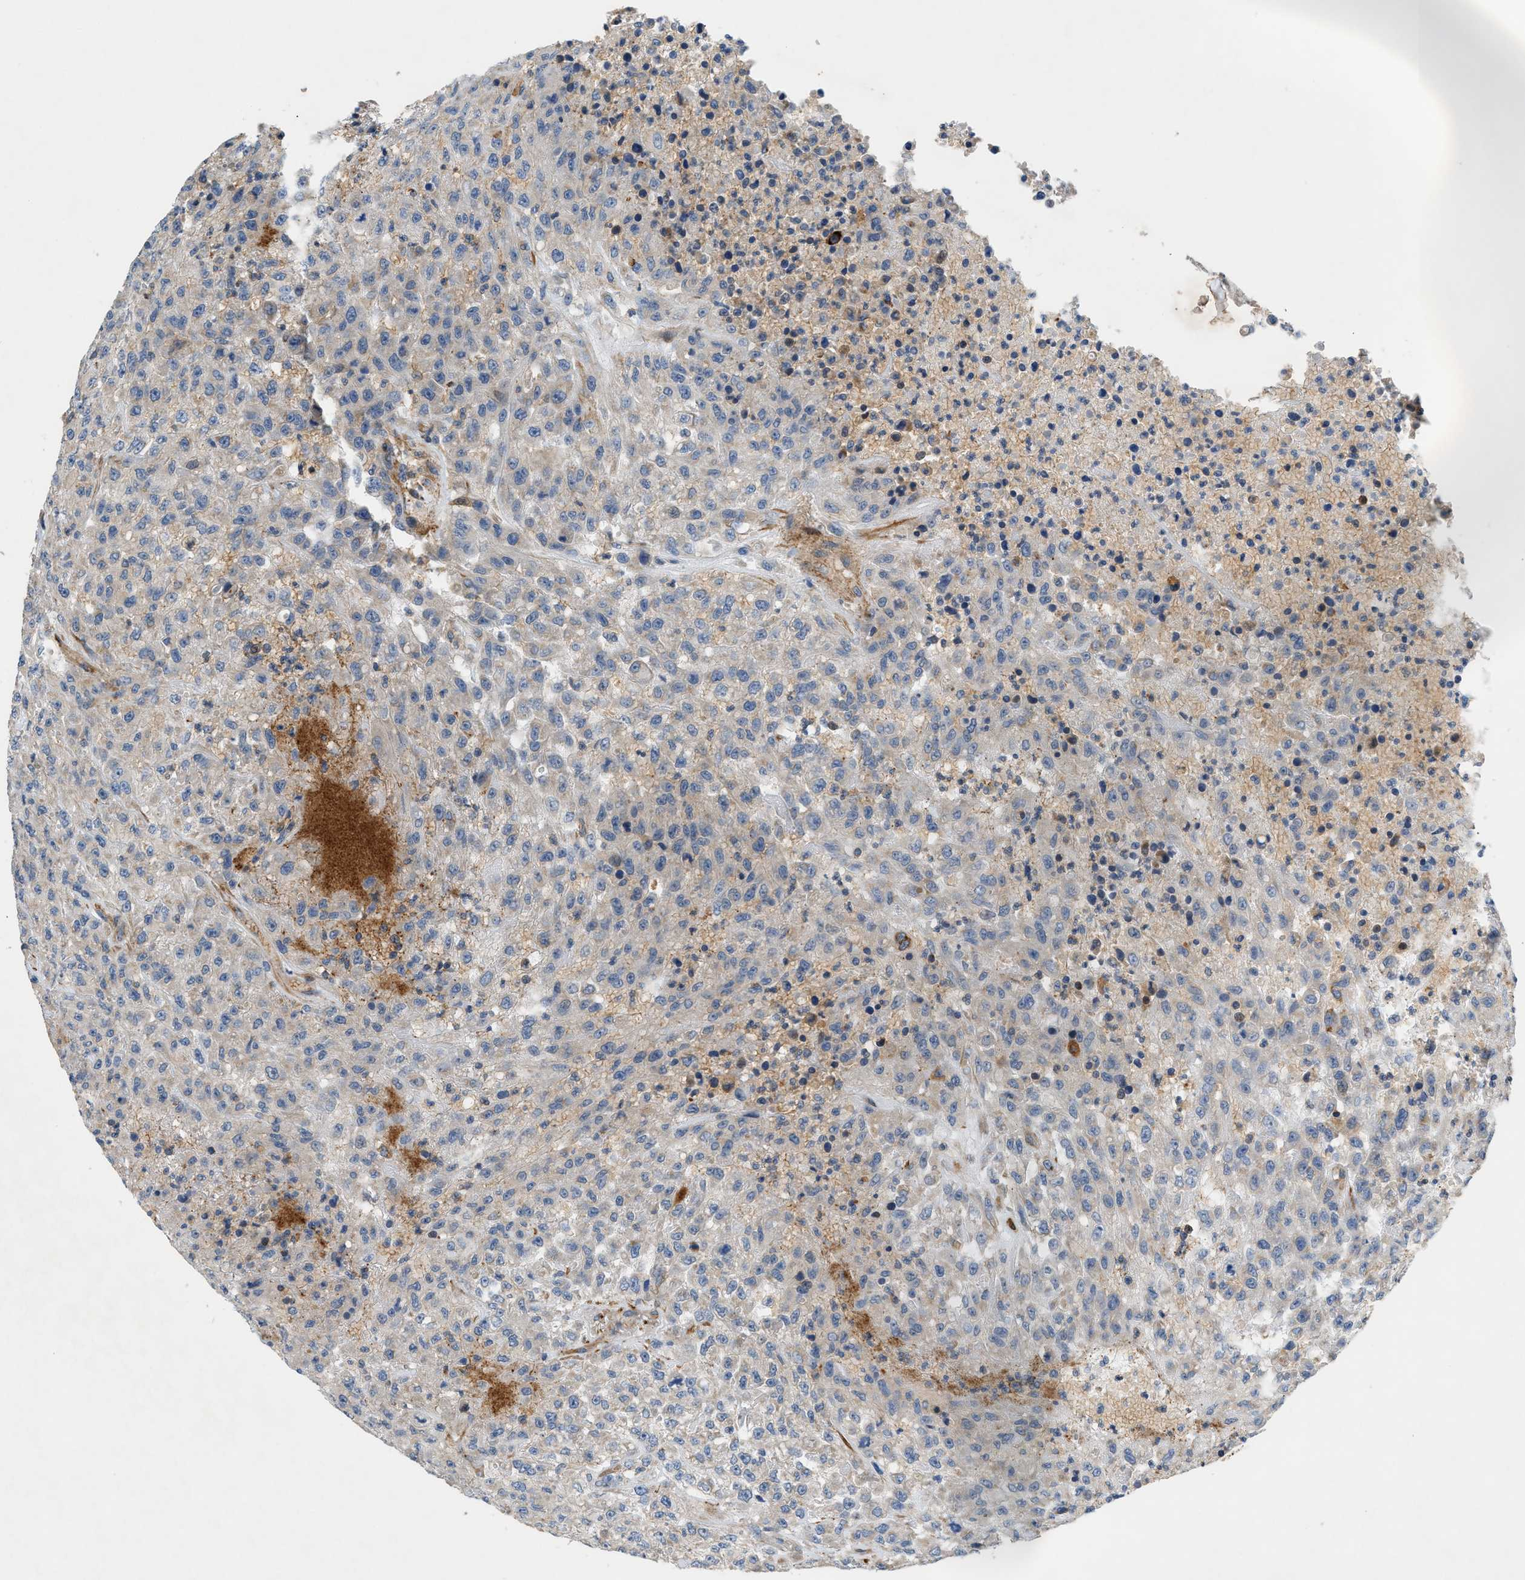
{"staining": {"intensity": "weak", "quantity": "<25%", "location": "cytoplasmic/membranous"}, "tissue": "urothelial cancer", "cell_type": "Tumor cells", "image_type": "cancer", "snomed": [{"axis": "morphology", "description": "Urothelial carcinoma, High grade"}, {"axis": "topography", "description": "Urinary bladder"}], "caption": "High power microscopy micrograph of an immunohistochemistry photomicrograph of urothelial cancer, revealing no significant positivity in tumor cells.", "gene": "DHODH", "patient": {"sex": "male", "age": 46}}